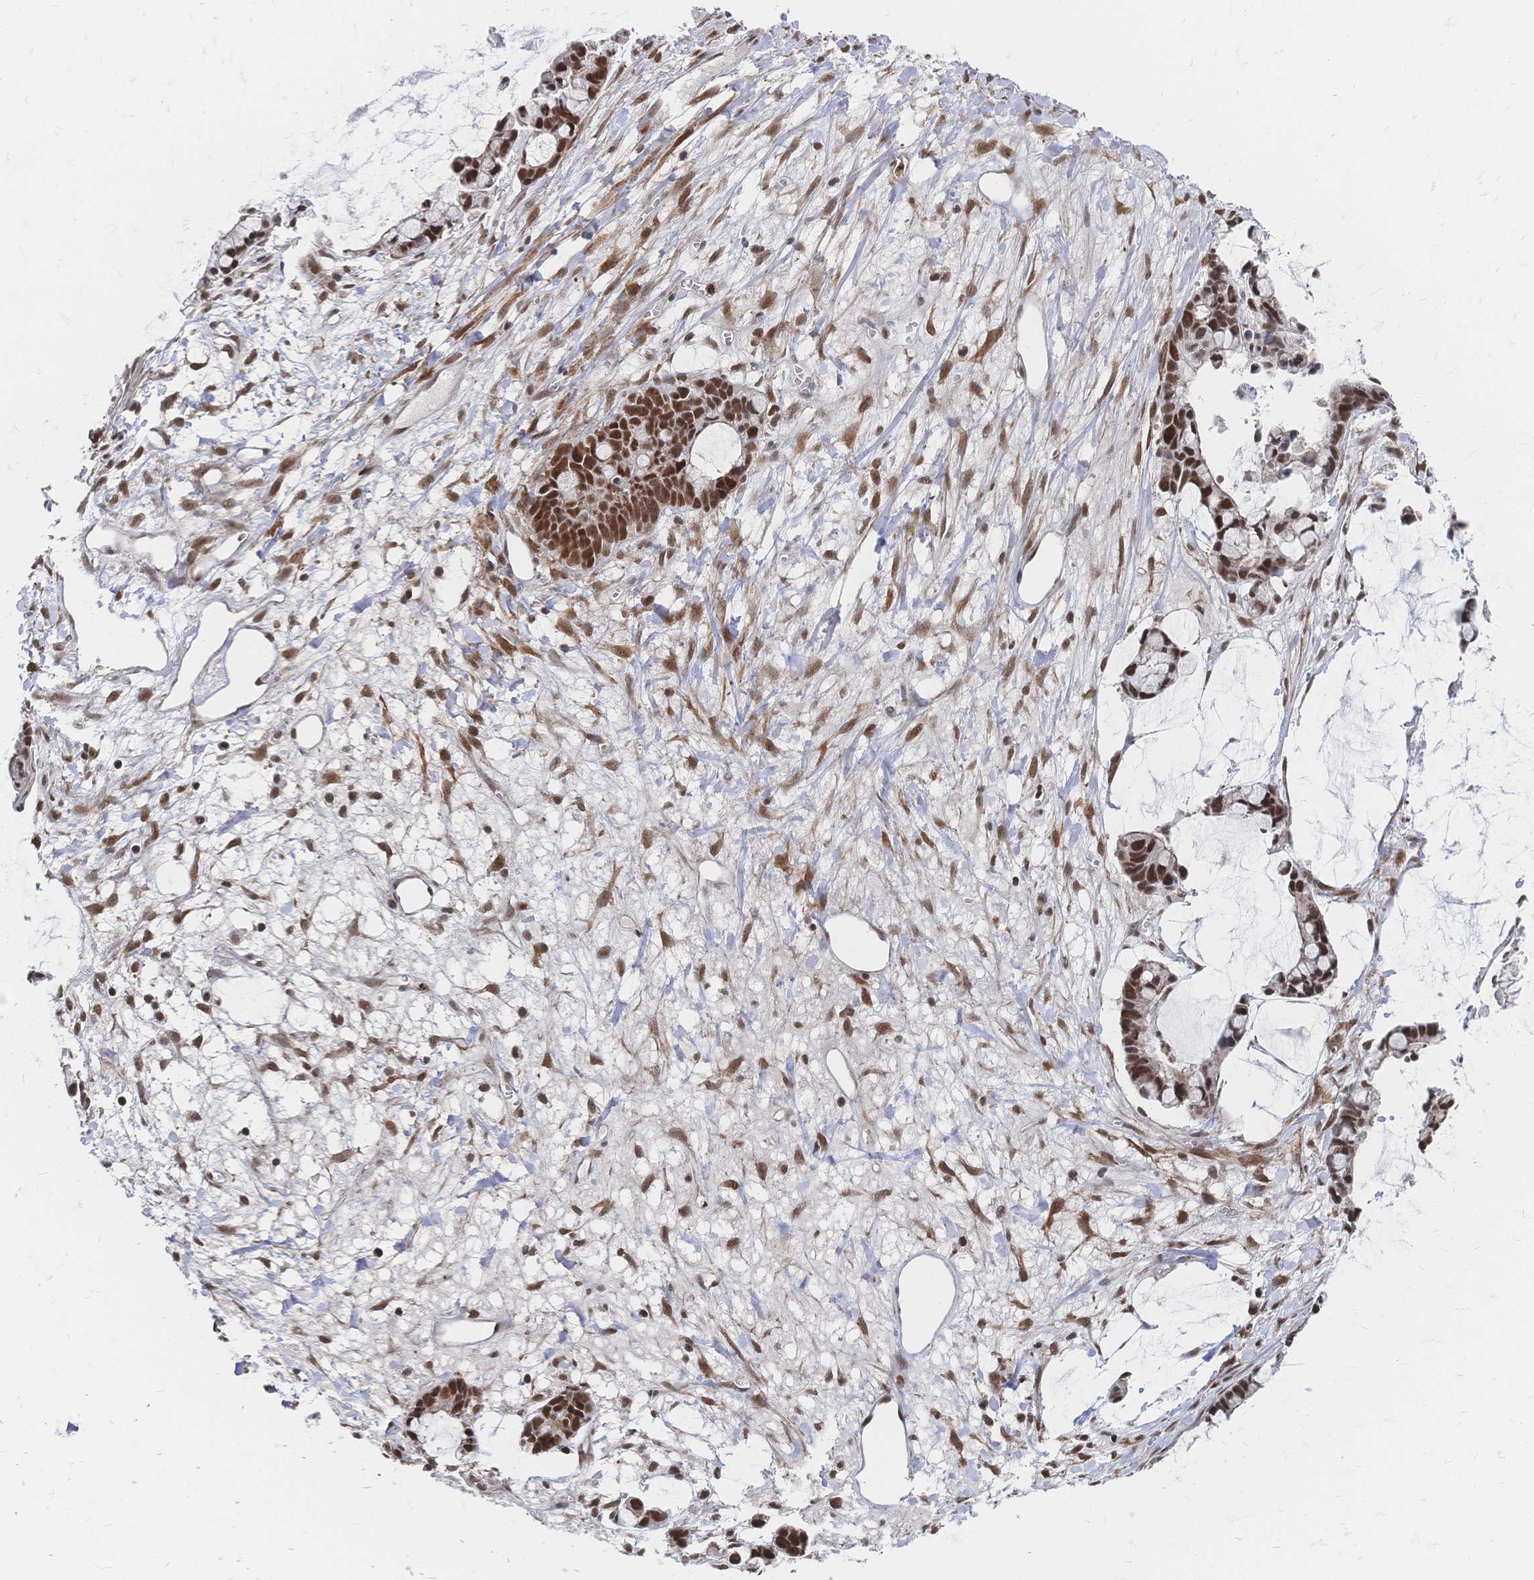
{"staining": {"intensity": "strong", "quantity": ">75%", "location": "nuclear"}, "tissue": "ovarian cancer", "cell_type": "Tumor cells", "image_type": "cancer", "snomed": [{"axis": "morphology", "description": "Cystadenocarcinoma, mucinous, NOS"}, {"axis": "topography", "description": "Ovary"}], "caption": "Protein analysis of ovarian cancer tissue reveals strong nuclear positivity in about >75% of tumor cells. The staining was performed using DAB (3,3'-diaminobenzidine), with brown indicating positive protein expression. Nuclei are stained blue with hematoxylin.", "gene": "NELFA", "patient": {"sex": "female", "age": 63}}